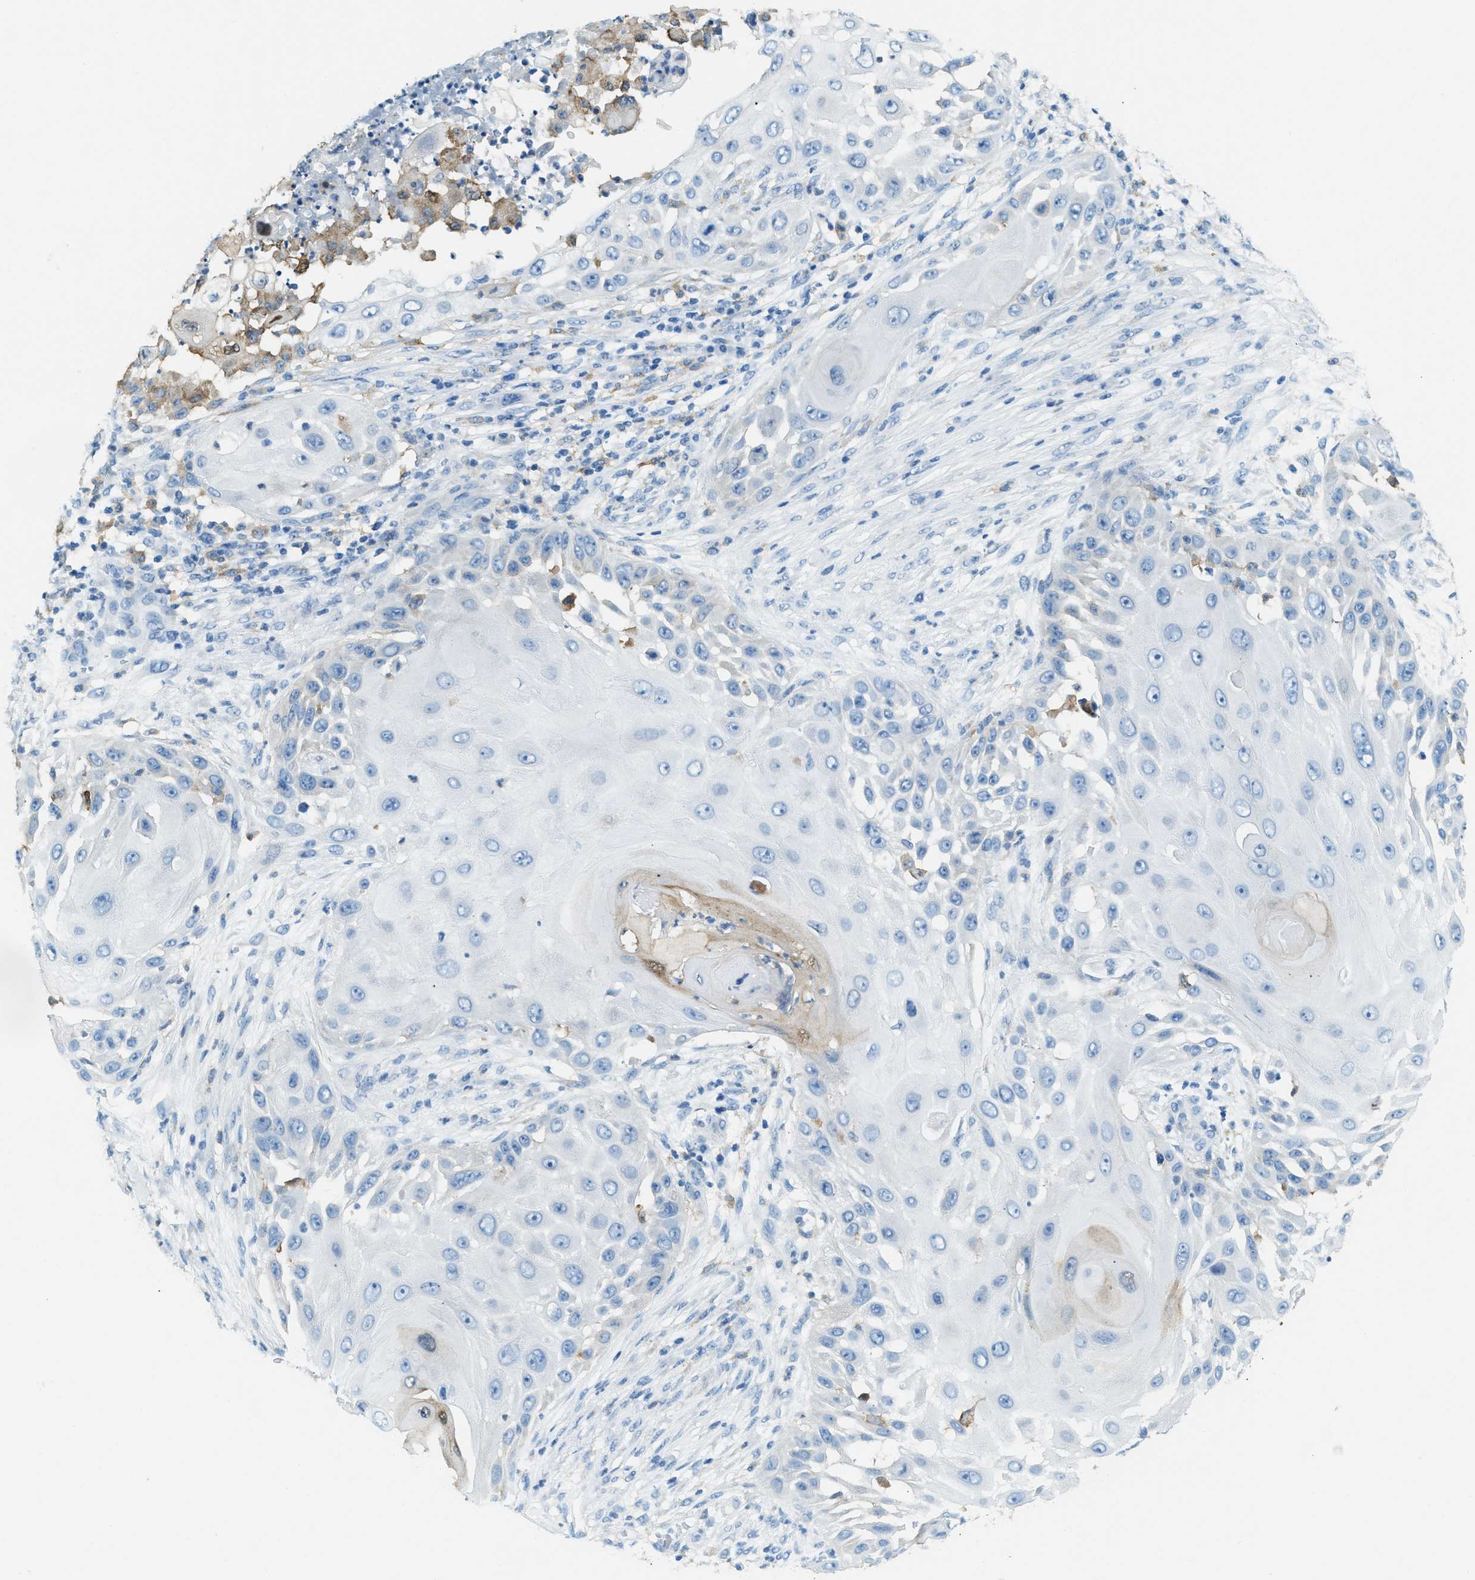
{"staining": {"intensity": "negative", "quantity": "none", "location": "none"}, "tissue": "skin cancer", "cell_type": "Tumor cells", "image_type": "cancer", "snomed": [{"axis": "morphology", "description": "Squamous cell carcinoma, NOS"}, {"axis": "topography", "description": "Skin"}], "caption": "Histopathology image shows no protein expression in tumor cells of skin squamous cell carcinoma tissue.", "gene": "MATCAP2", "patient": {"sex": "female", "age": 44}}